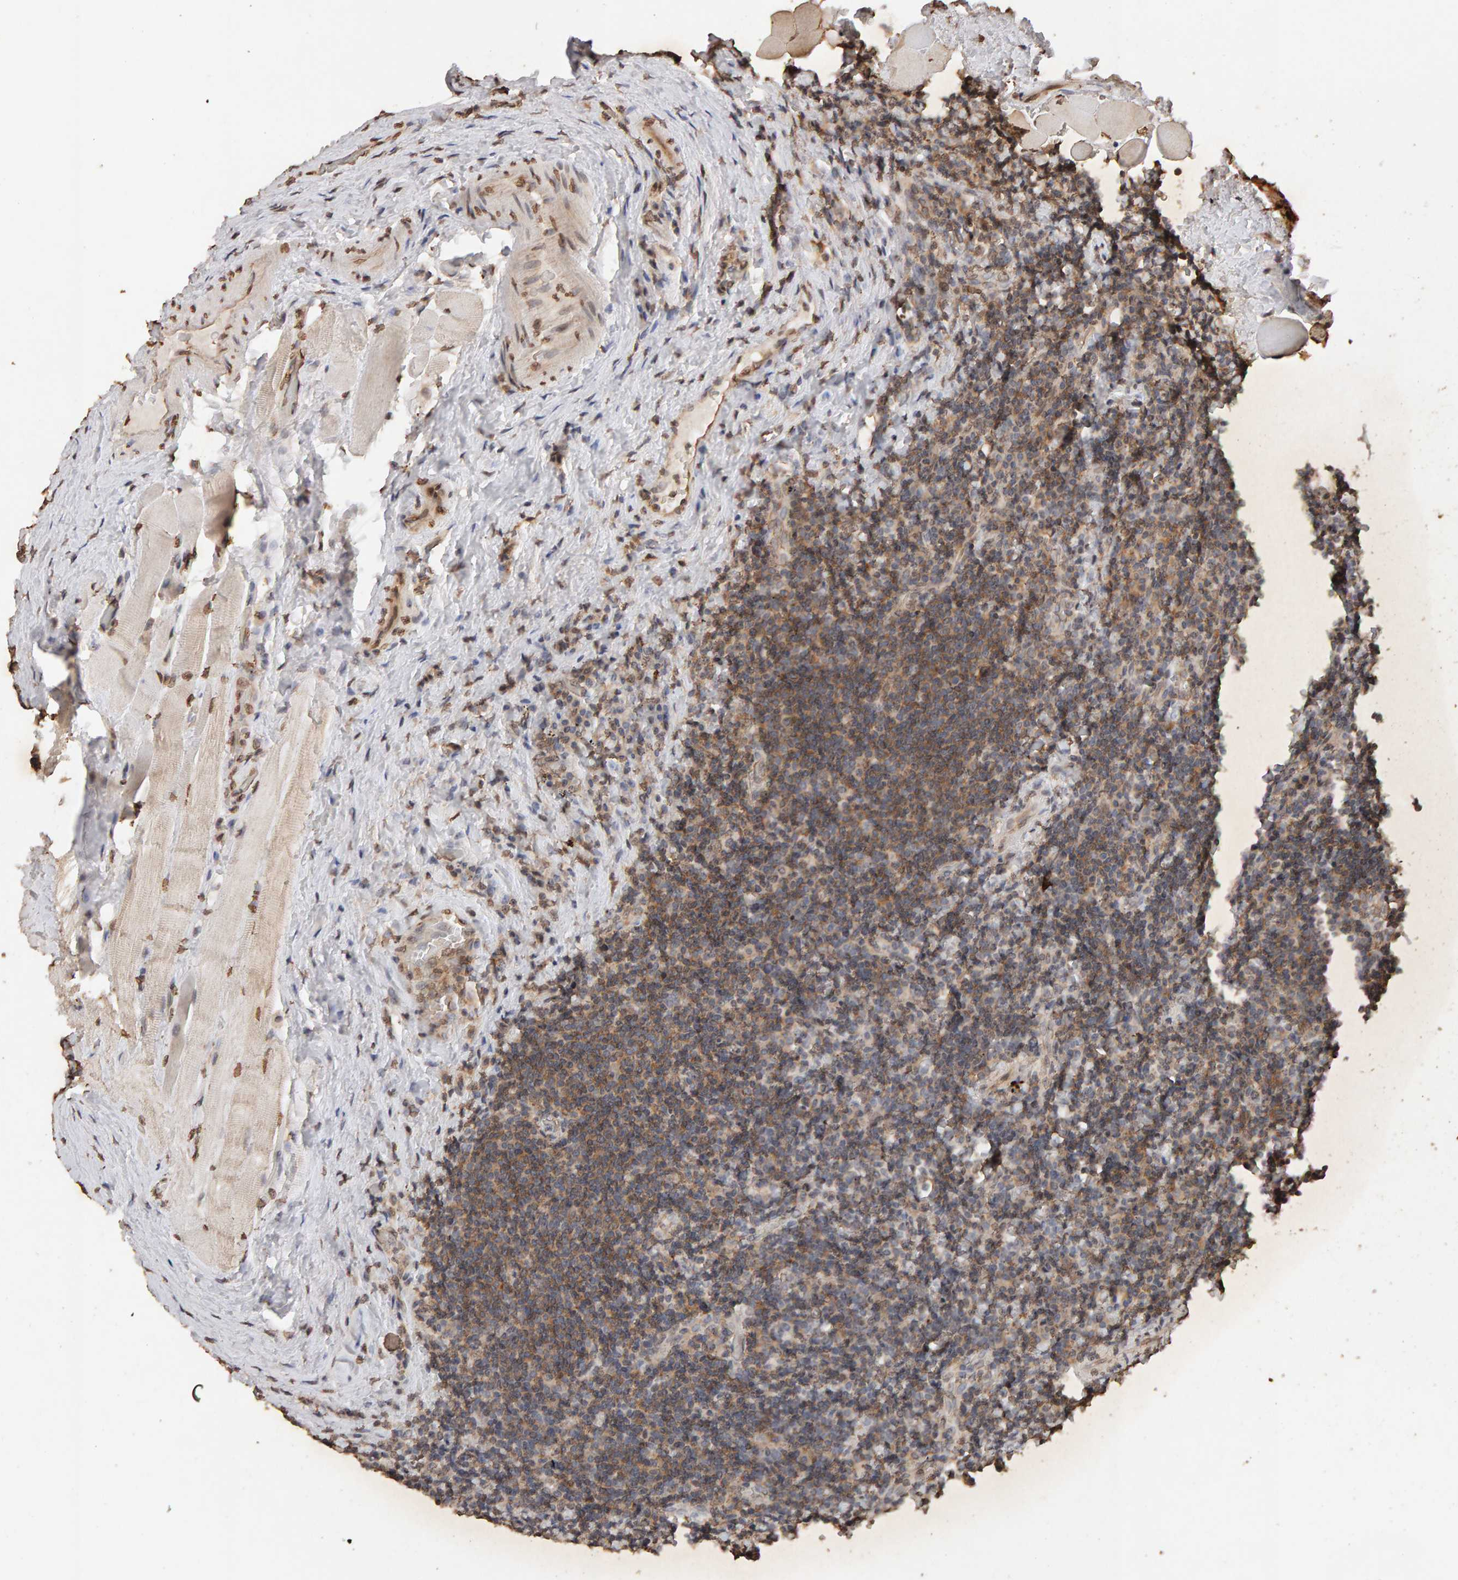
{"staining": {"intensity": "moderate", "quantity": "25%-75%", "location": "cytoplasmic/membranous"}, "tissue": "lymphoma", "cell_type": "Tumor cells", "image_type": "cancer", "snomed": [{"axis": "morphology", "description": "Malignant lymphoma, non-Hodgkin's type, High grade"}, {"axis": "topography", "description": "Tonsil"}], "caption": "Immunohistochemical staining of malignant lymphoma, non-Hodgkin's type (high-grade) exhibits moderate cytoplasmic/membranous protein positivity in approximately 25%-75% of tumor cells.", "gene": "DNAJB5", "patient": {"sex": "female", "age": 36}}